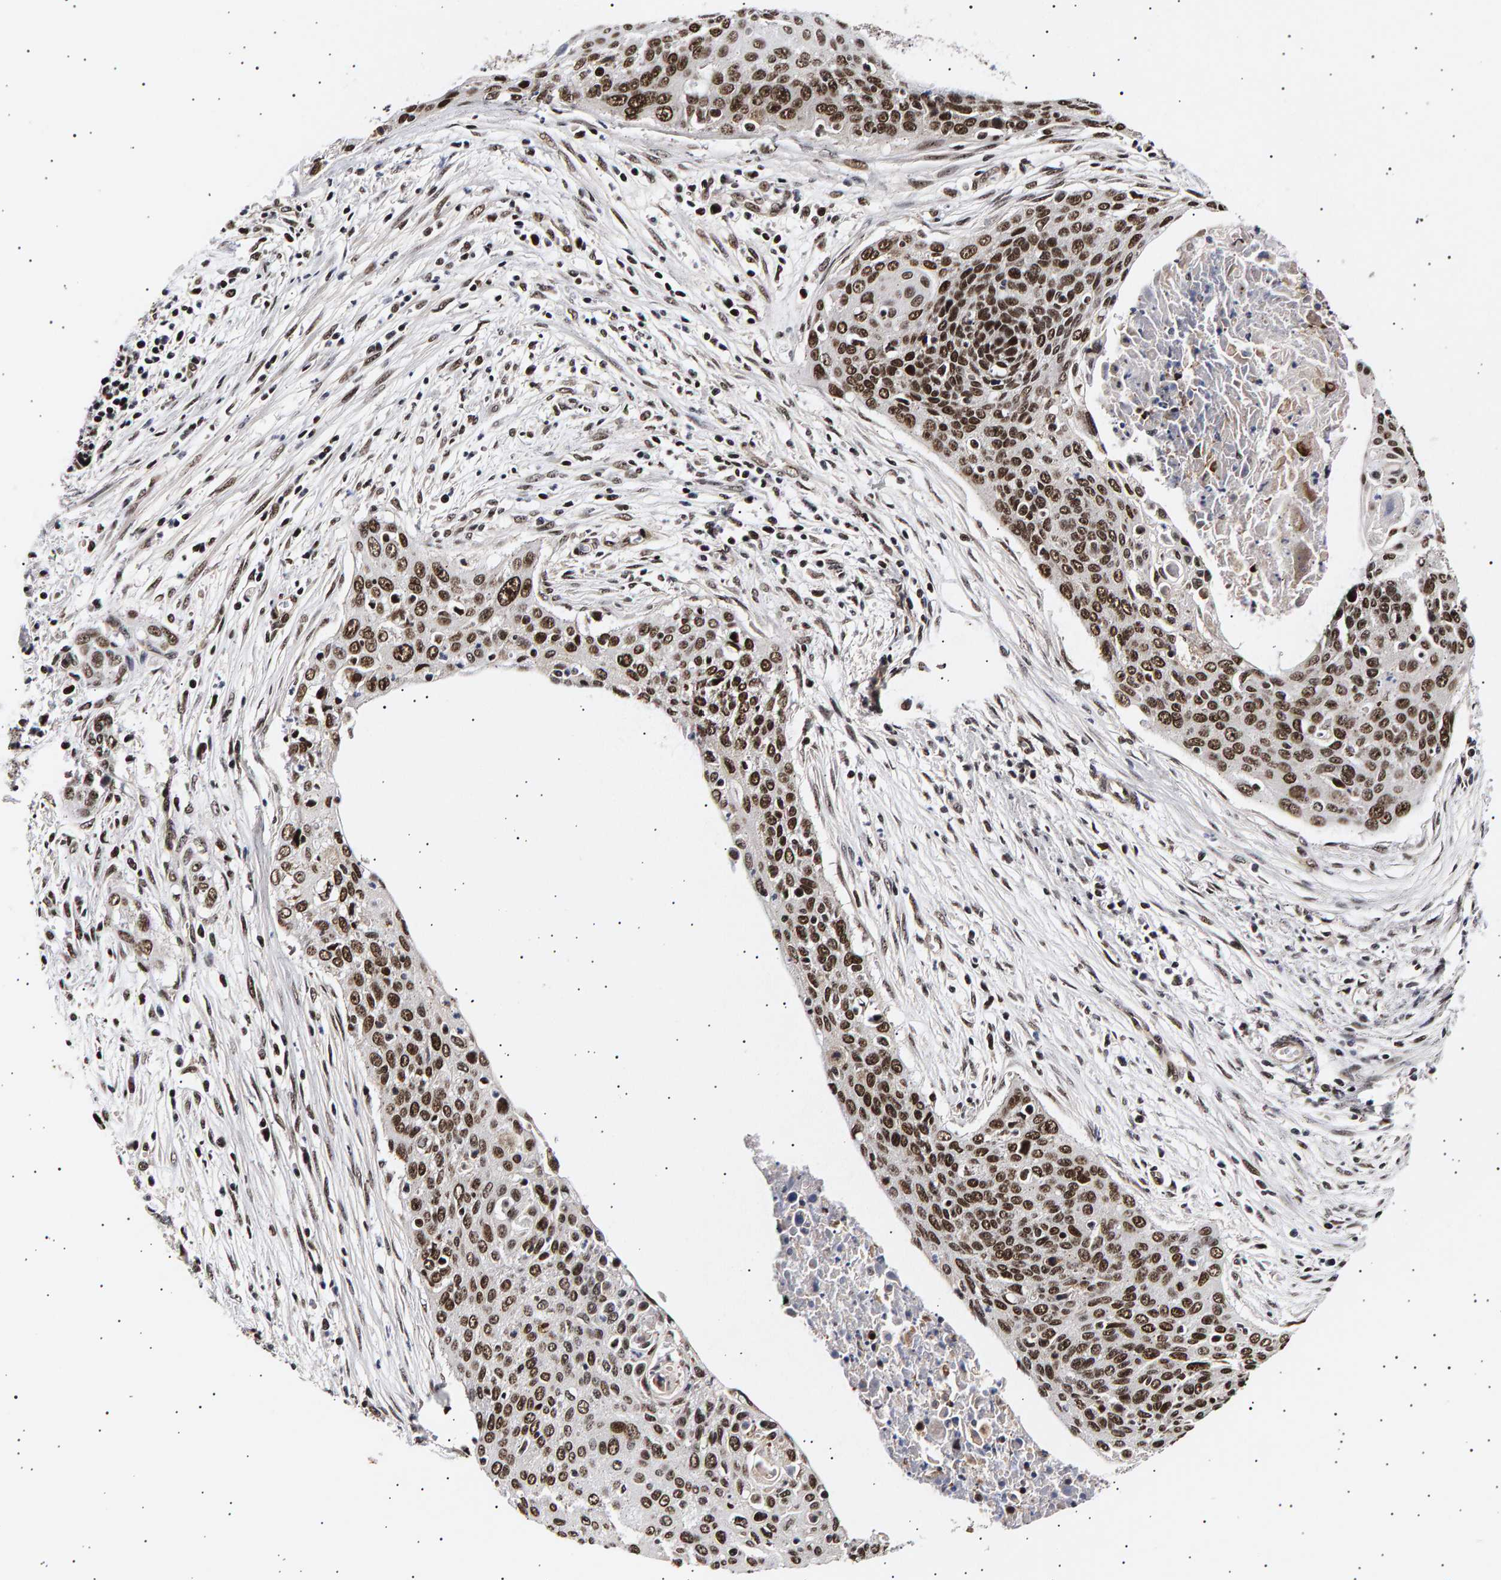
{"staining": {"intensity": "strong", "quantity": ">75%", "location": "nuclear"}, "tissue": "cervical cancer", "cell_type": "Tumor cells", "image_type": "cancer", "snomed": [{"axis": "morphology", "description": "Squamous cell carcinoma, NOS"}, {"axis": "topography", "description": "Cervix"}], "caption": "A brown stain labels strong nuclear positivity of a protein in cervical cancer (squamous cell carcinoma) tumor cells.", "gene": "ANKRD40", "patient": {"sex": "female", "age": 55}}